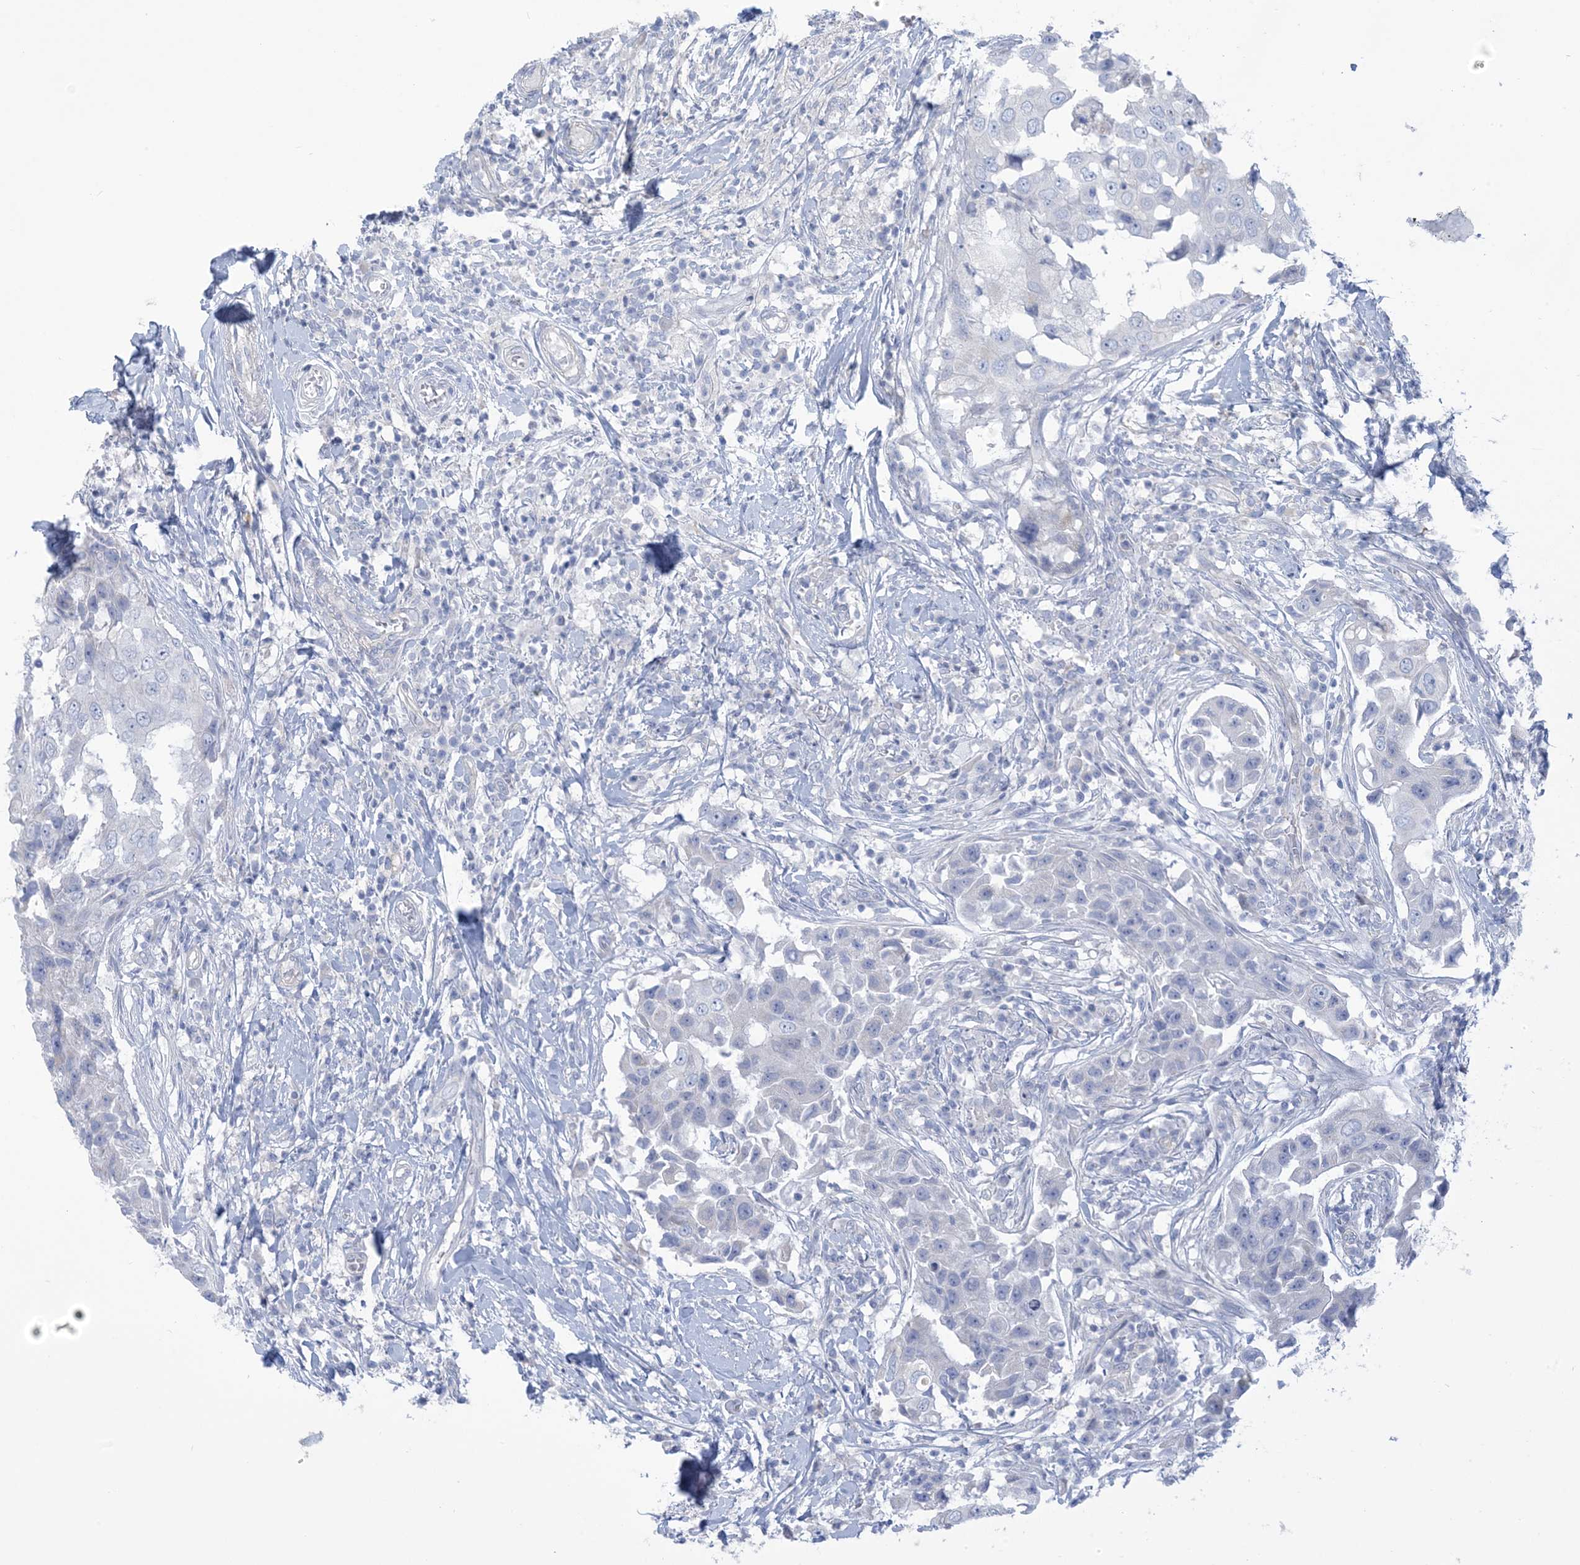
{"staining": {"intensity": "negative", "quantity": "none", "location": "none"}, "tissue": "breast cancer", "cell_type": "Tumor cells", "image_type": "cancer", "snomed": [{"axis": "morphology", "description": "Duct carcinoma"}, {"axis": "topography", "description": "Breast"}], "caption": "IHC photomicrograph of breast cancer stained for a protein (brown), which shows no positivity in tumor cells.", "gene": "MTHFD2L", "patient": {"sex": "female", "age": 27}}